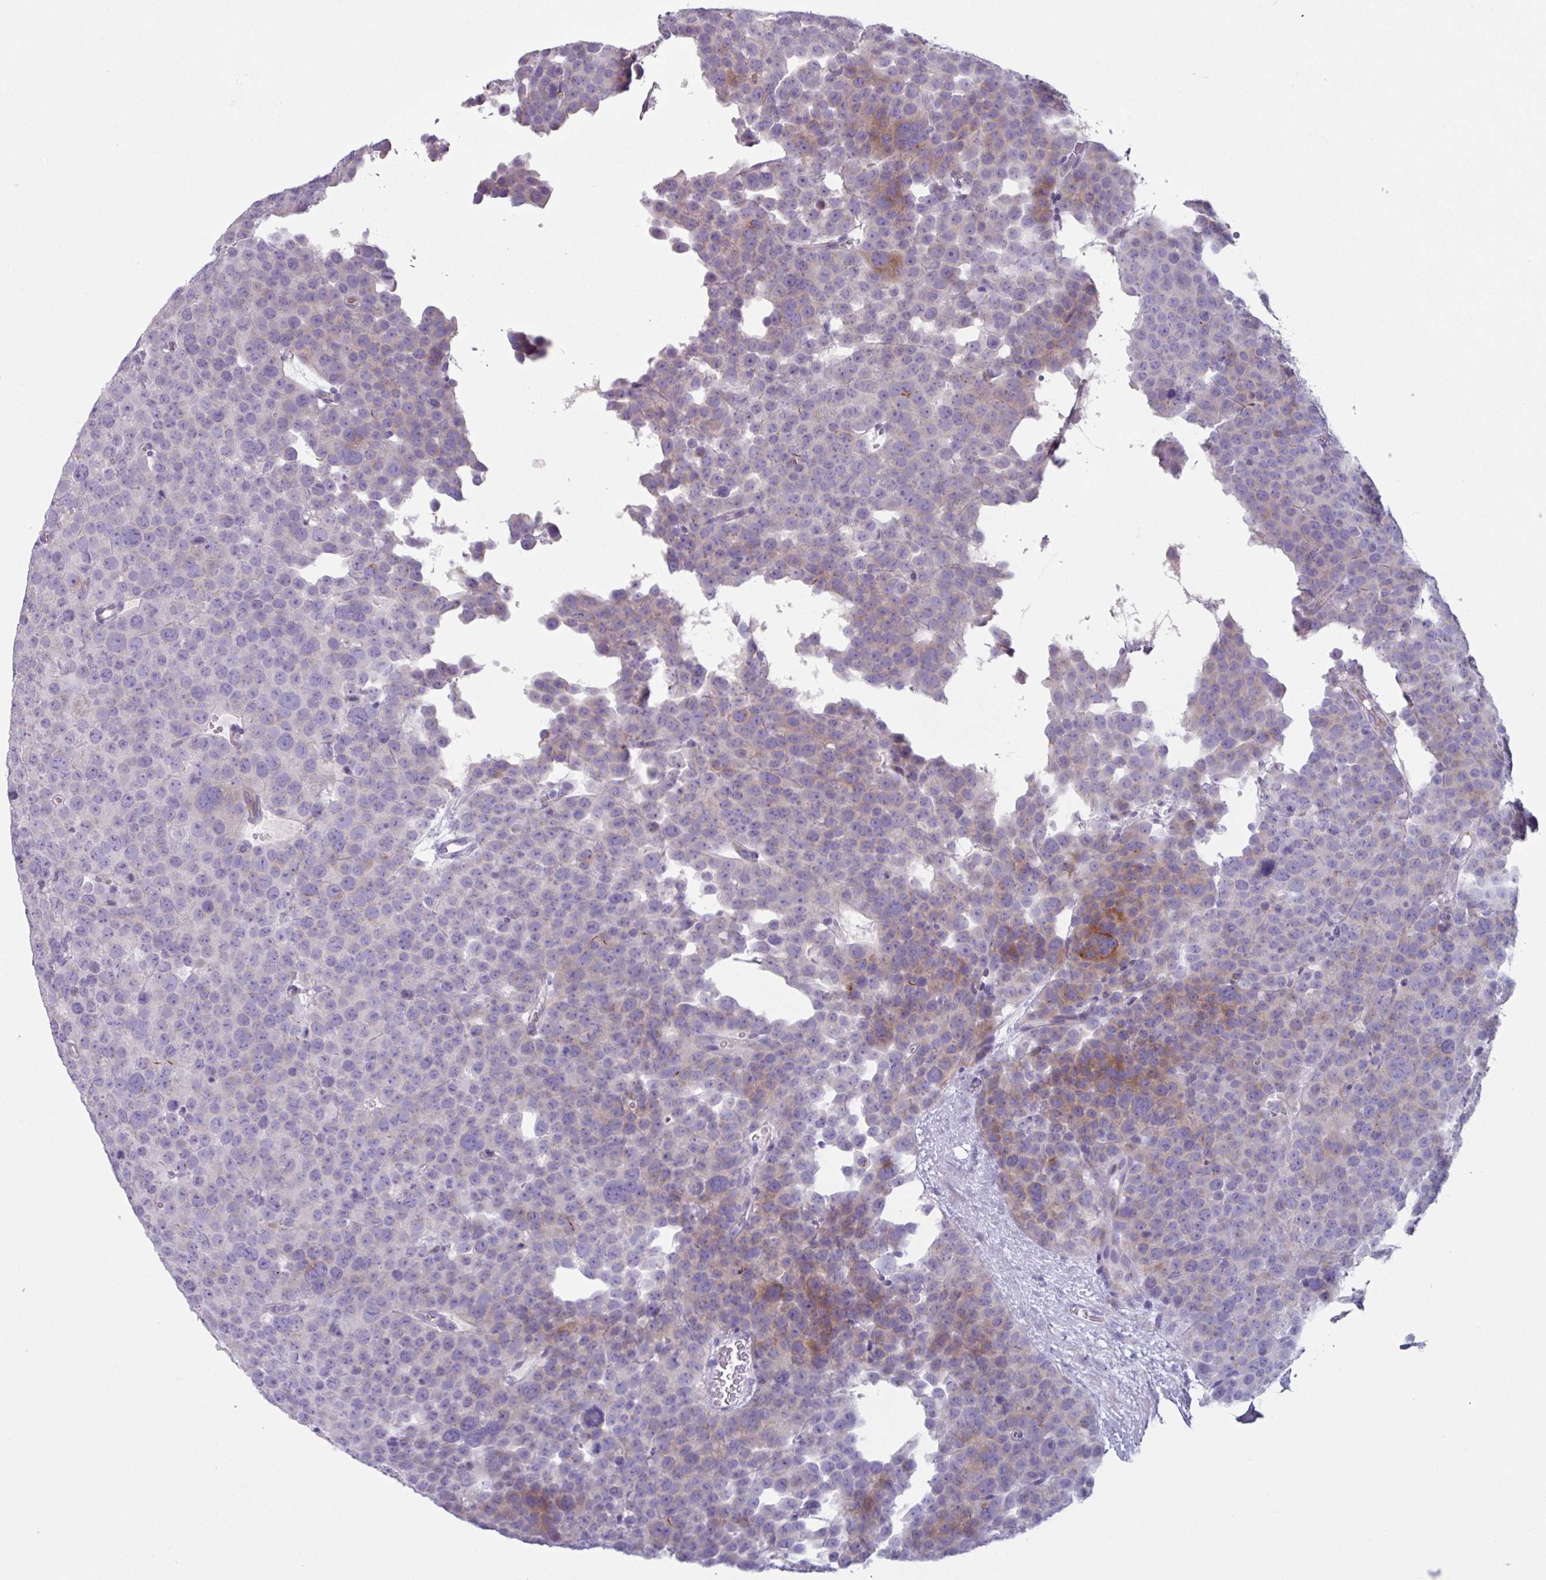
{"staining": {"intensity": "moderate", "quantity": "<25%", "location": "cytoplasmic/membranous"}, "tissue": "testis cancer", "cell_type": "Tumor cells", "image_type": "cancer", "snomed": [{"axis": "morphology", "description": "Seminoma, NOS"}, {"axis": "topography", "description": "Testis"}], "caption": "The histopathology image reveals staining of testis seminoma, revealing moderate cytoplasmic/membranous protein positivity (brown color) within tumor cells.", "gene": "ADGRE1", "patient": {"sex": "male", "age": 71}}